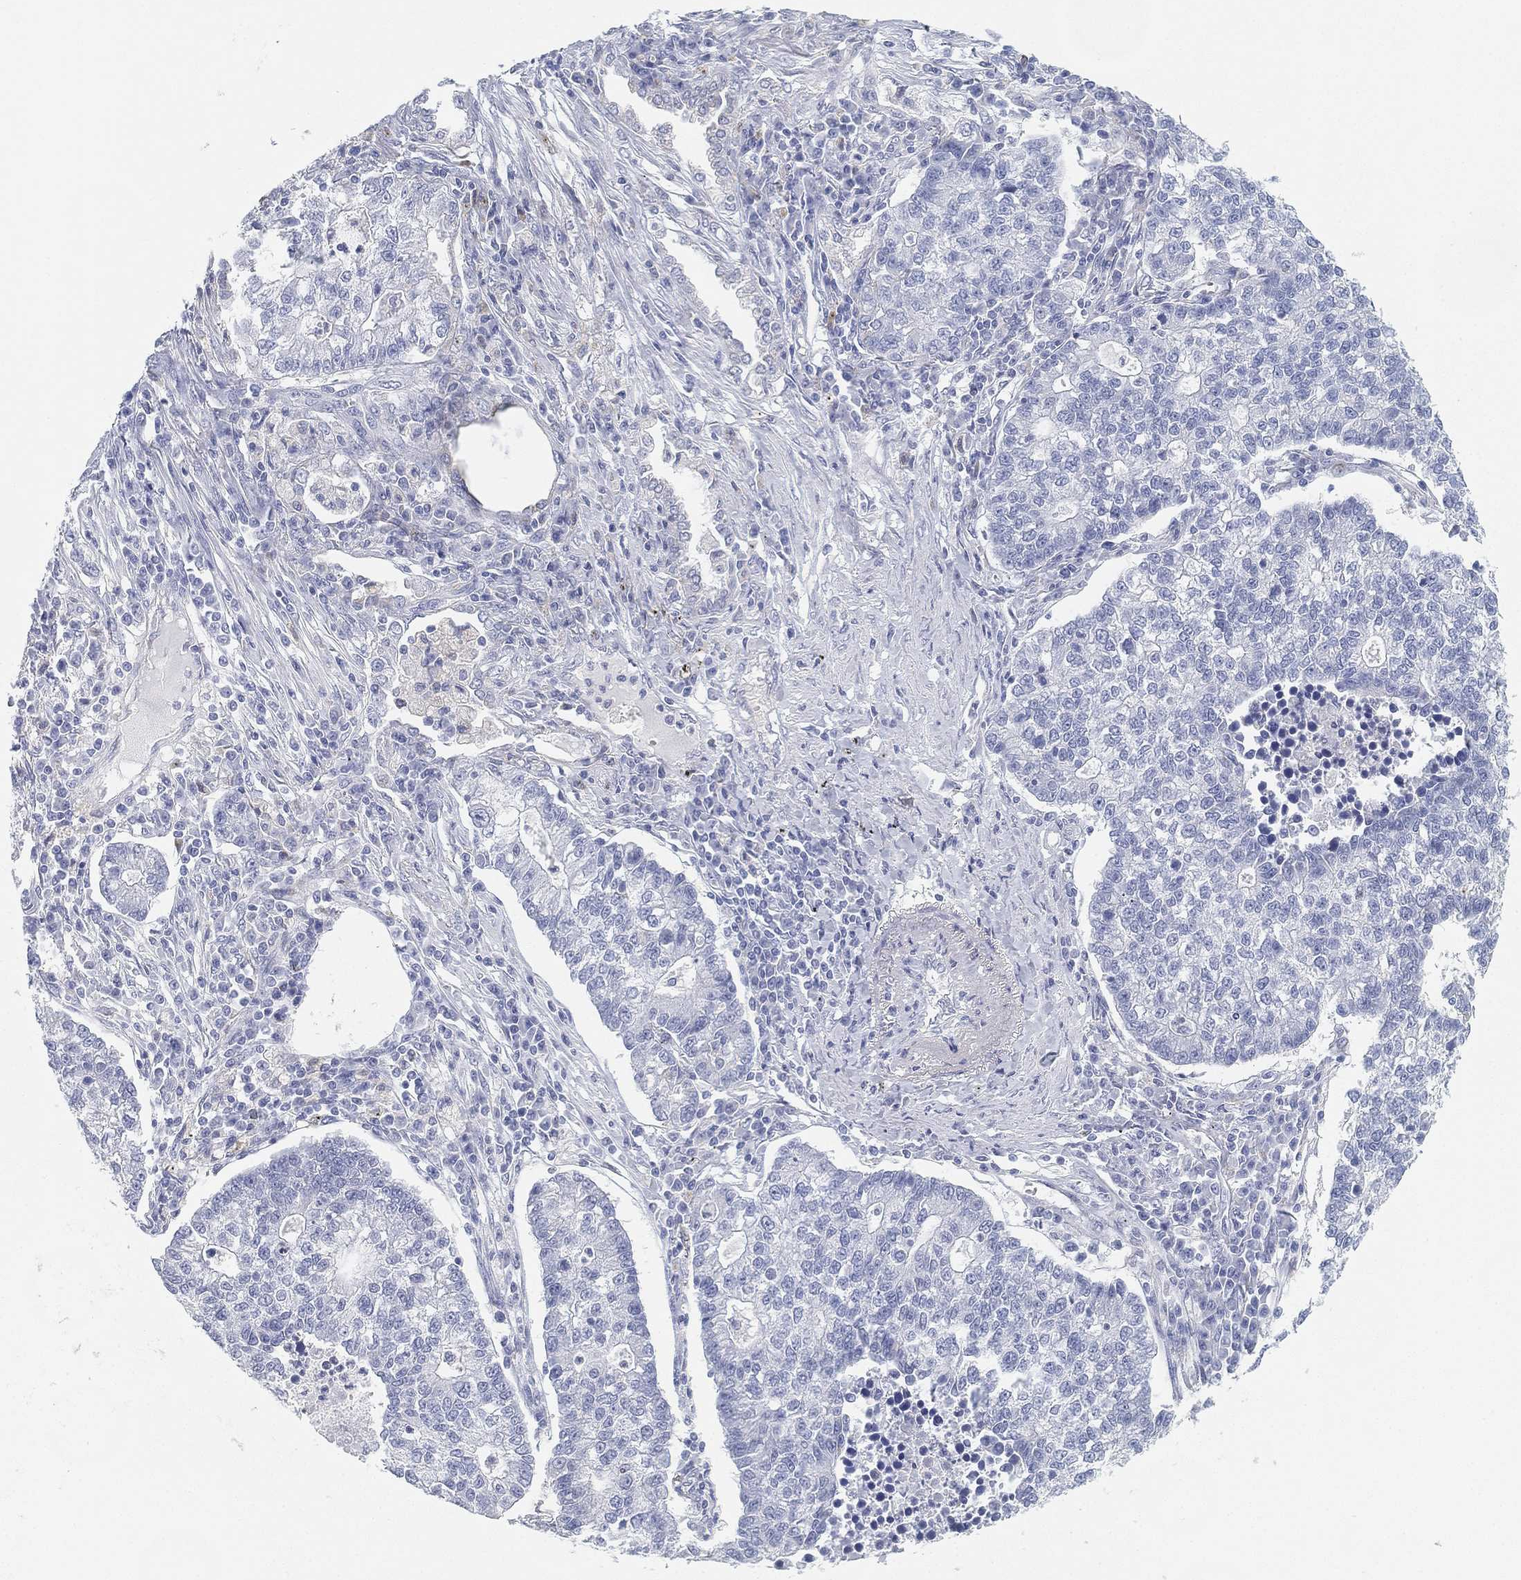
{"staining": {"intensity": "negative", "quantity": "none", "location": "none"}, "tissue": "lung cancer", "cell_type": "Tumor cells", "image_type": "cancer", "snomed": [{"axis": "morphology", "description": "Adenocarcinoma, NOS"}, {"axis": "topography", "description": "Lung"}], "caption": "This is an immunohistochemistry (IHC) photomicrograph of human lung cancer. There is no staining in tumor cells.", "gene": "GPR61", "patient": {"sex": "male", "age": 57}}